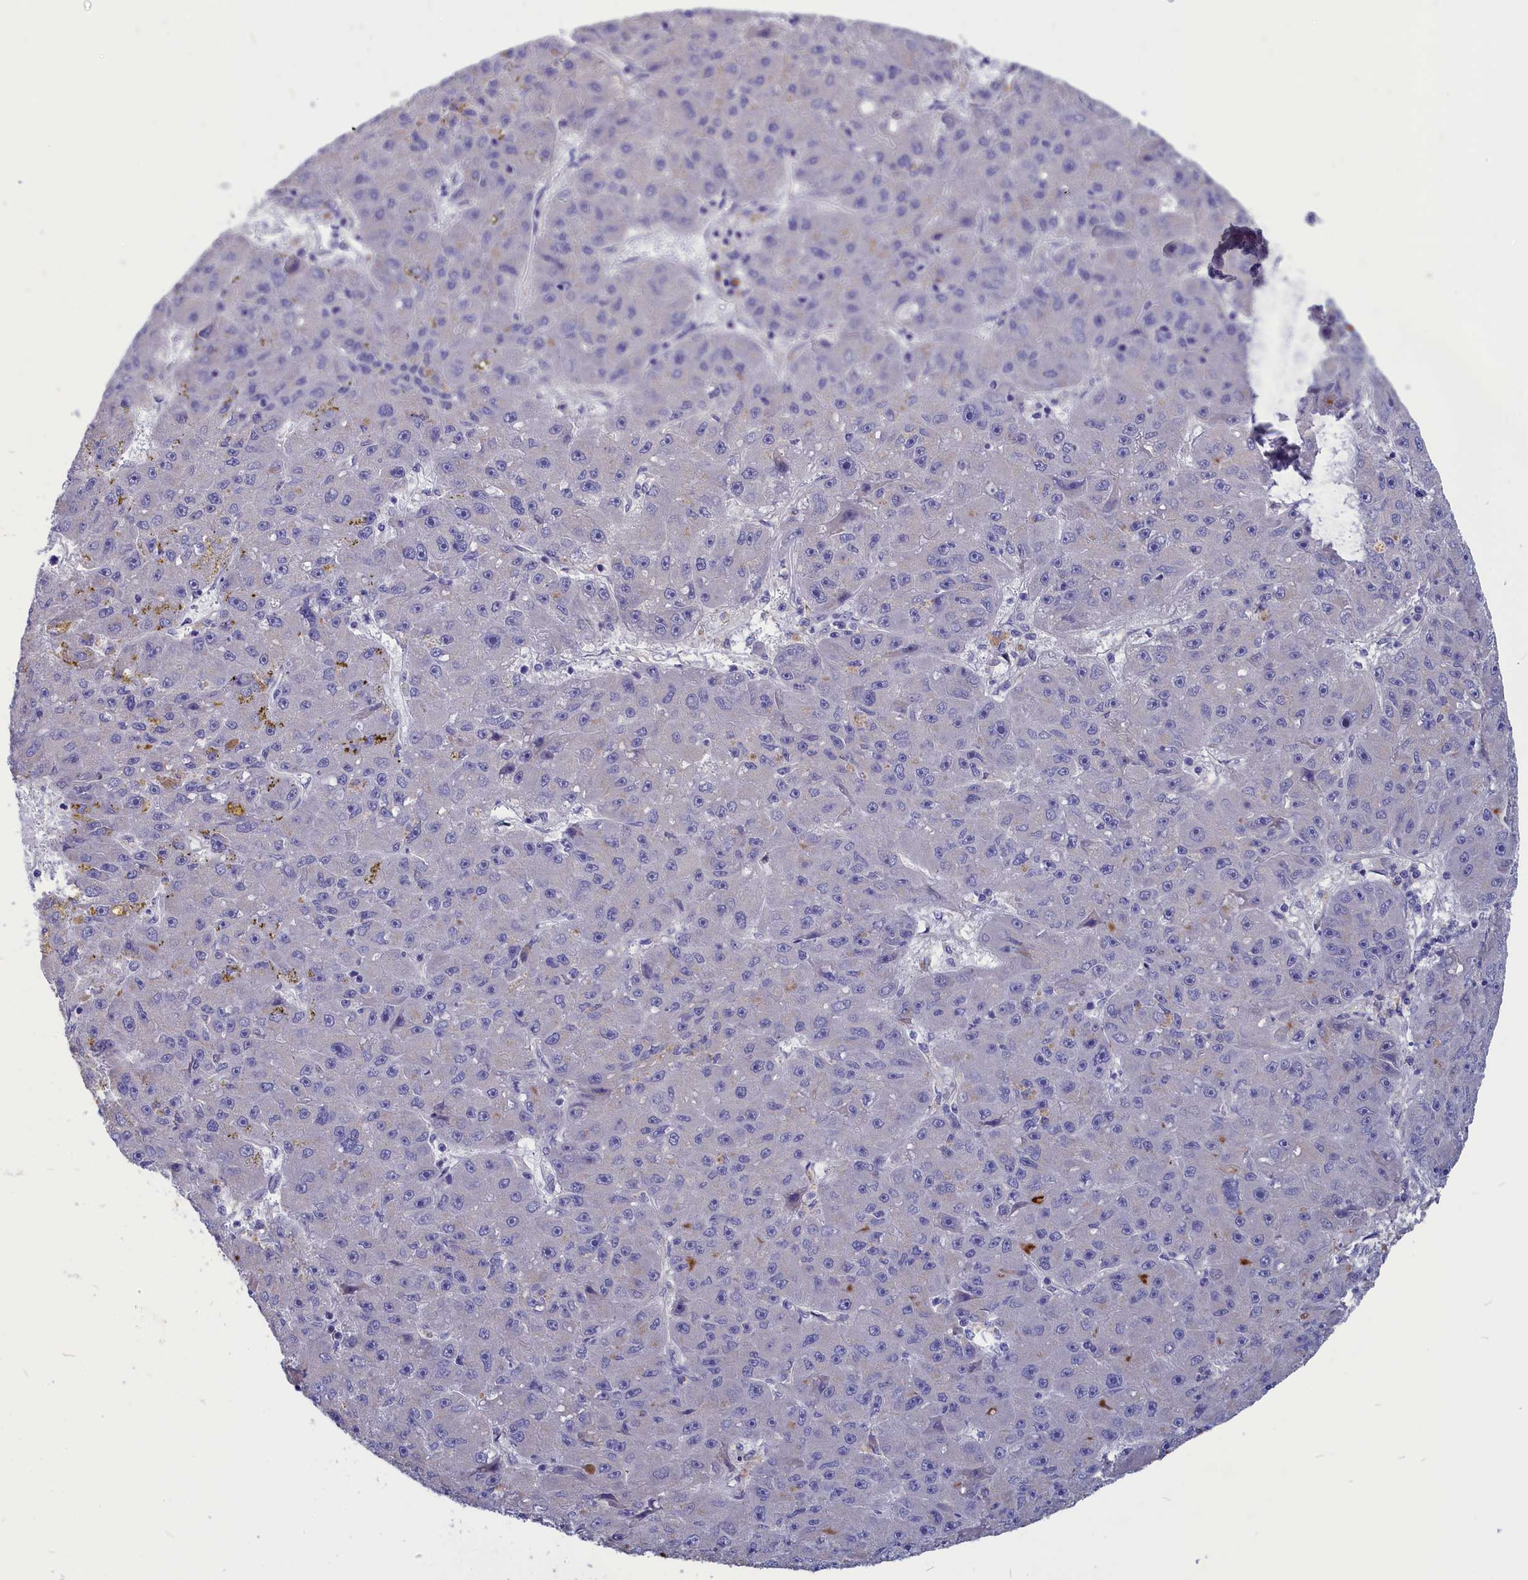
{"staining": {"intensity": "negative", "quantity": "none", "location": "none"}, "tissue": "liver cancer", "cell_type": "Tumor cells", "image_type": "cancer", "snomed": [{"axis": "morphology", "description": "Carcinoma, Hepatocellular, NOS"}, {"axis": "topography", "description": "Liver"}], "caption": "Liver cancer (hepatocellular carcinoma) was stained to show a protein in brown. There is no significant positivity in tumor cells.", "gene": "TUBGCP4", "patient": {"sex": "male", "age": 67}}